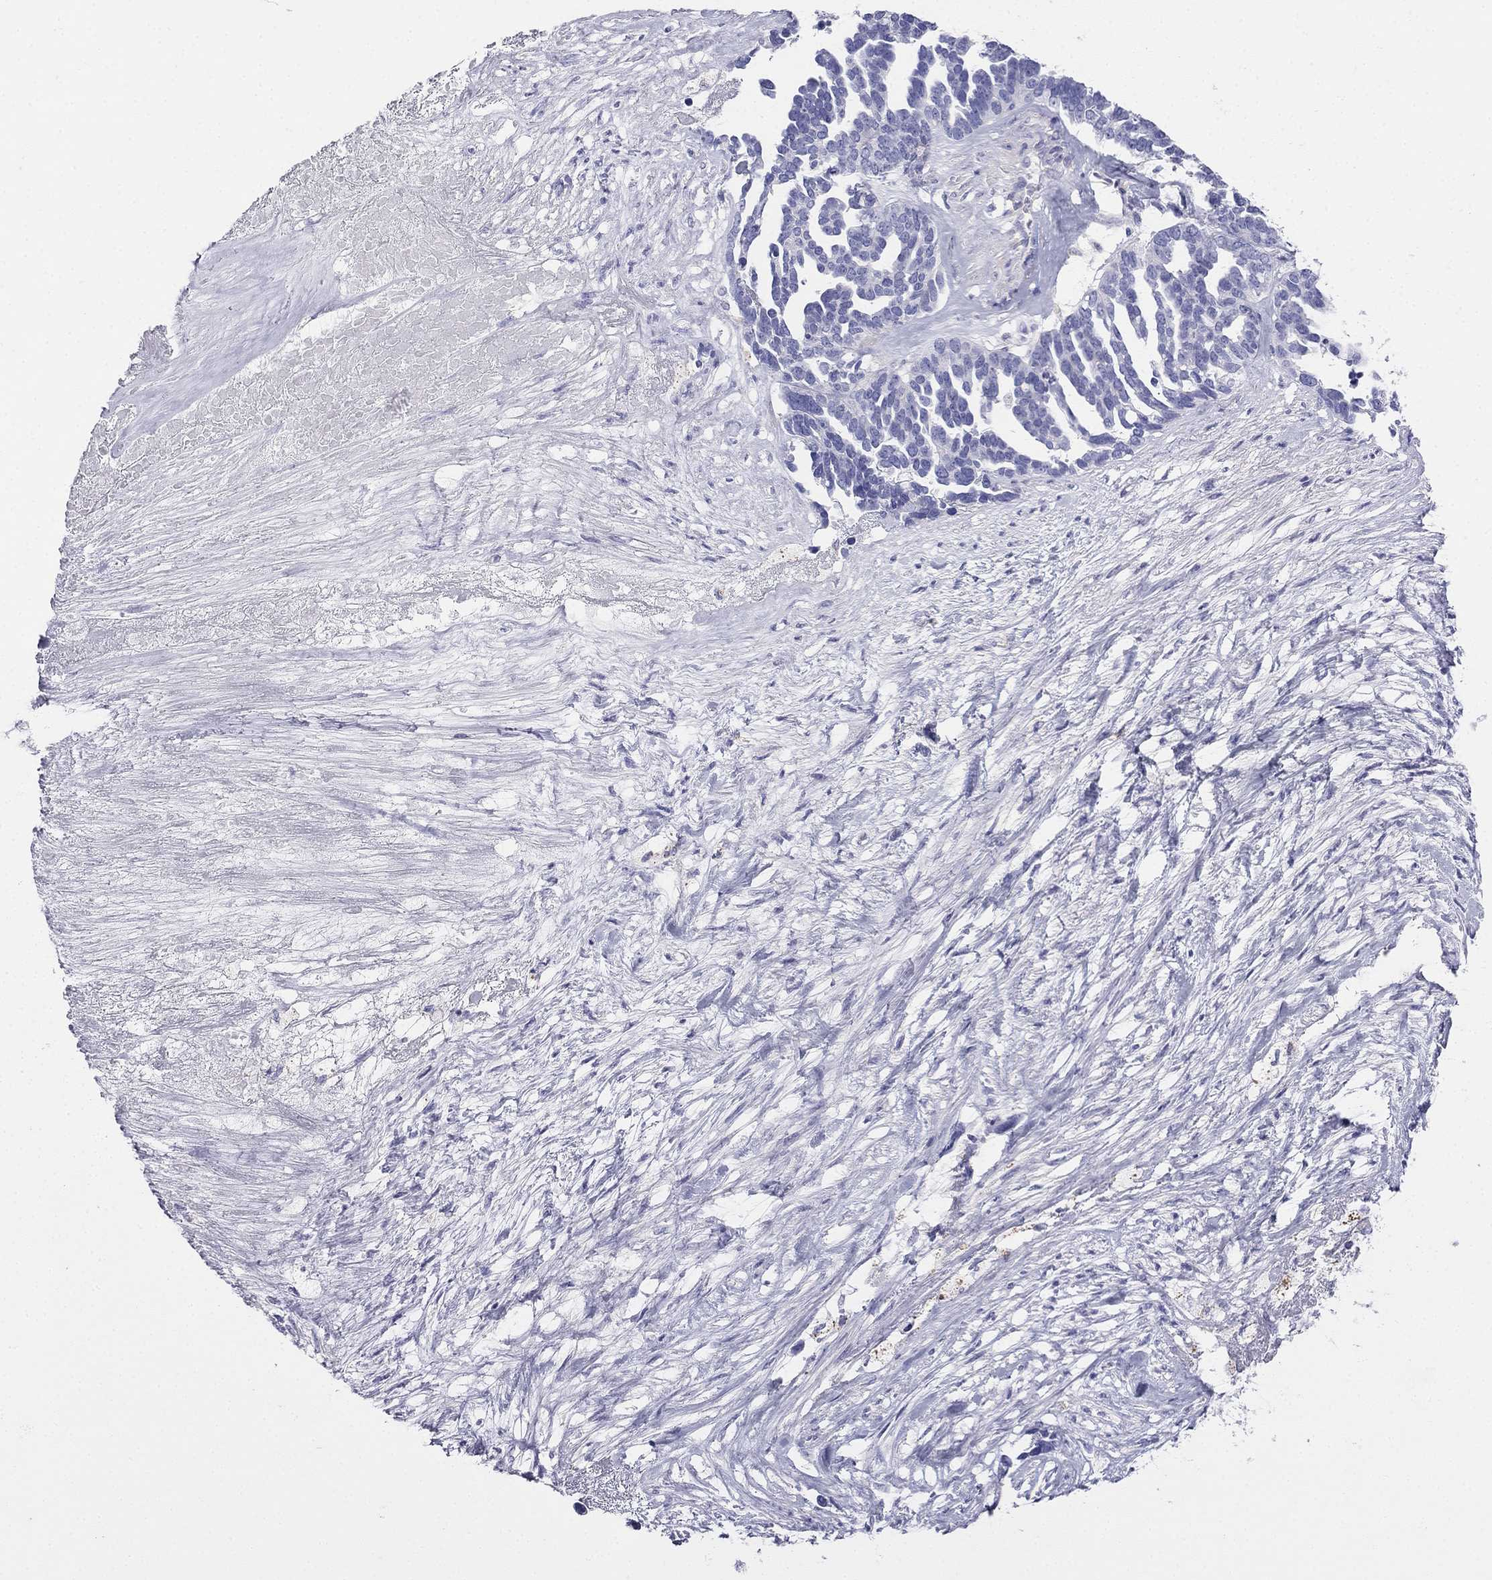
{"staining": {"intensity": "negative", "quantity": "none", "location": "none"}, "tissue": "ovarian cancer", "cell_type": "Tumor cells", "image_type": "cancer", "snomed": [{"axis": "morphology", "description": "Cystadenocarcinoma, serous, NOS"}, {"axis": "topography", "description": "Ovary"}], "caption": "Tumor cells show no significant staining in ovarian cancer (serous cystadenocarcinoma).", "gene": "ALOXE3", "patient": {"sex": "female", "age": 54}}